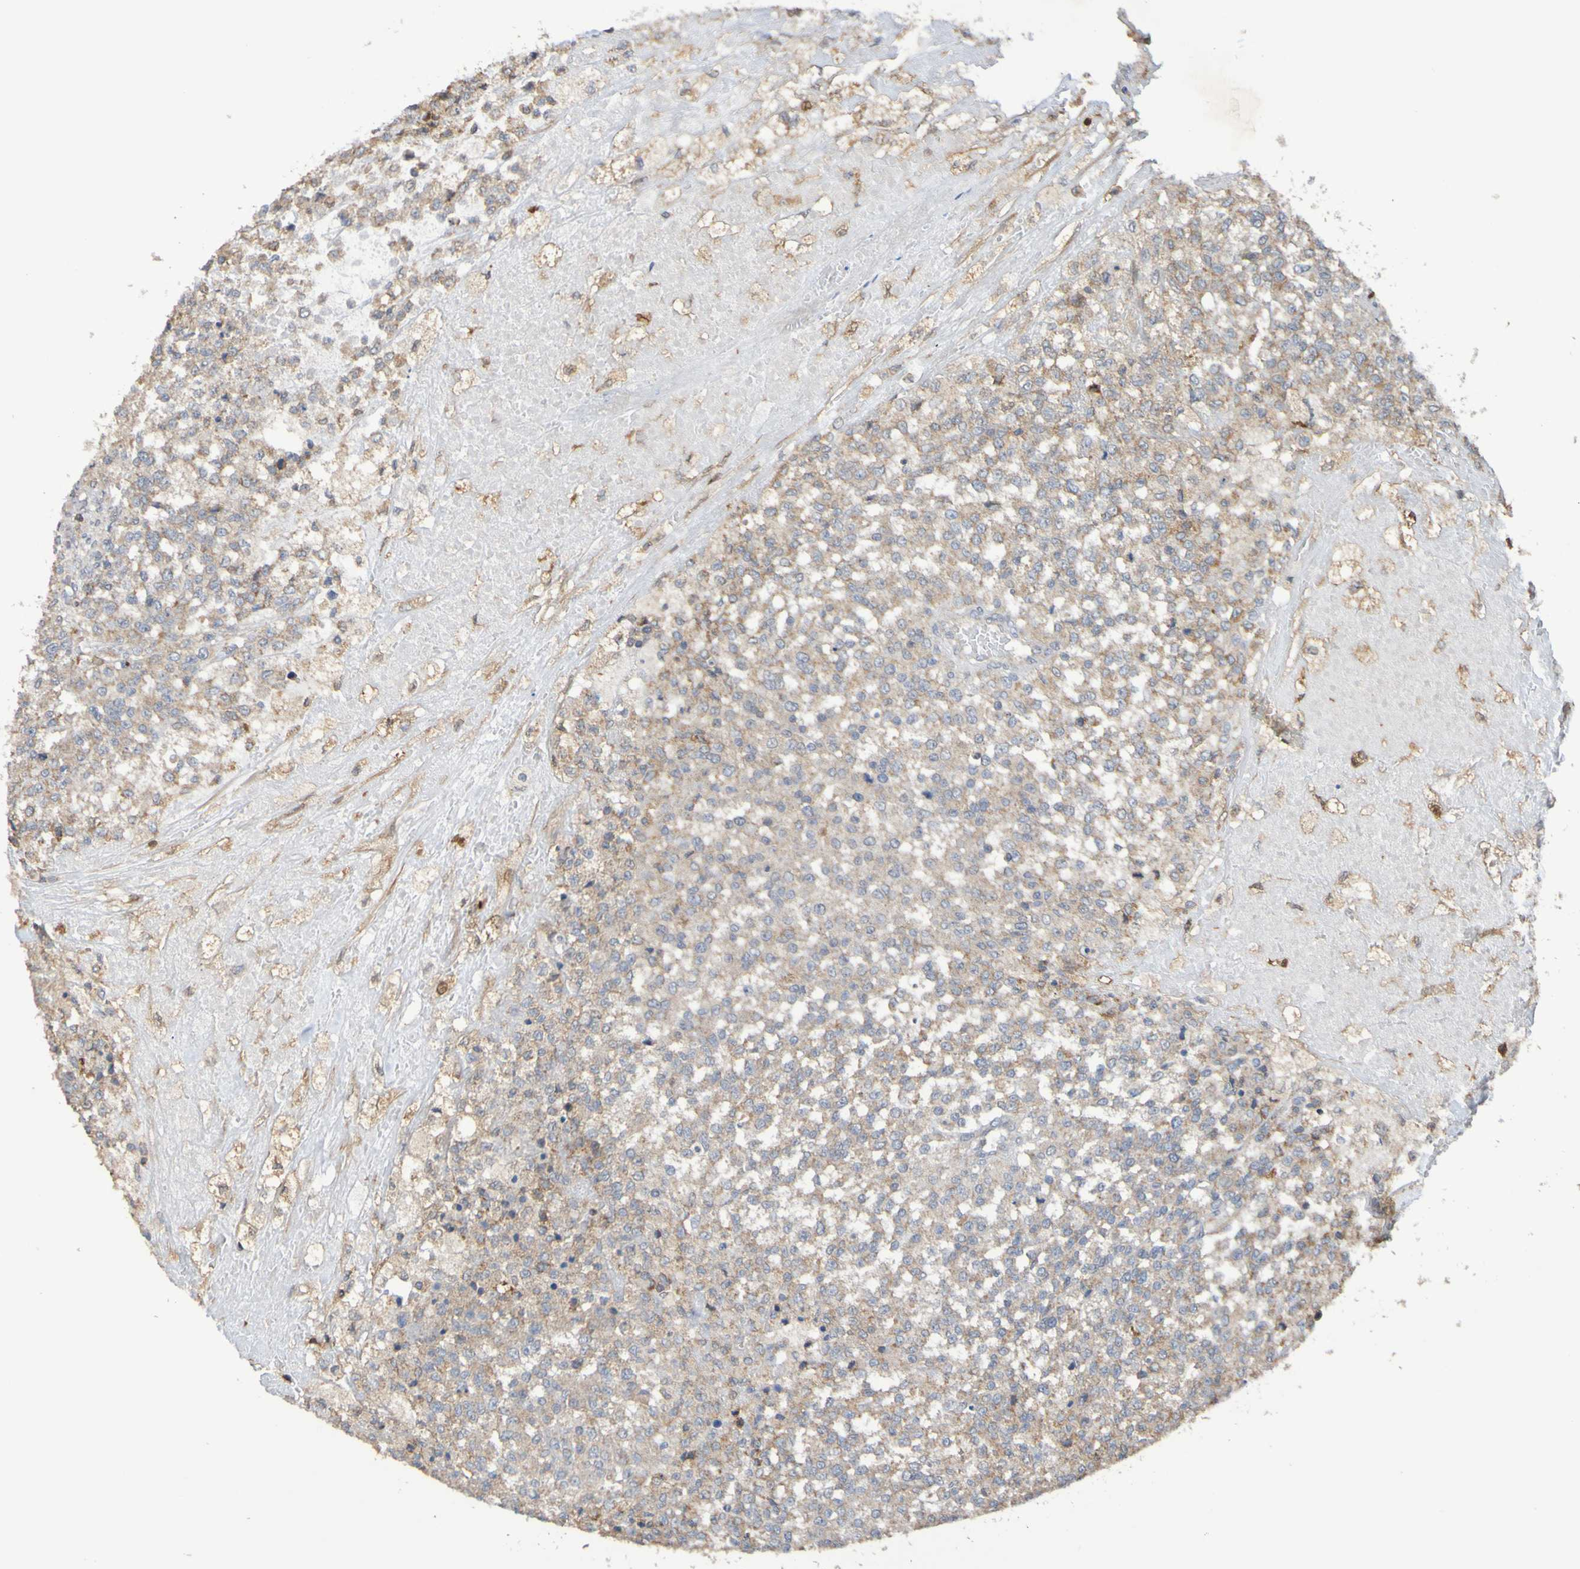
{"staining": {"intensity": "moderate", "quantity": "25%-75%", "location": "cytoplasmic/membranous"}, "tissue": "testis cancer", "cell_type": "Tumor cells", "image_type": "cancer", "snomed": [{"axis": "morphology", "description": "Seminoma, NOS"}, {"axis": "topography", "description": "Testis"}], "caption": "The immunohistochemical stain highlights moderate cytoplasmic/membranous expression in tumor cells of testis cancer tissue.", "gene": "C3orf18", "patient": {"sex": "male", "age": 59}}